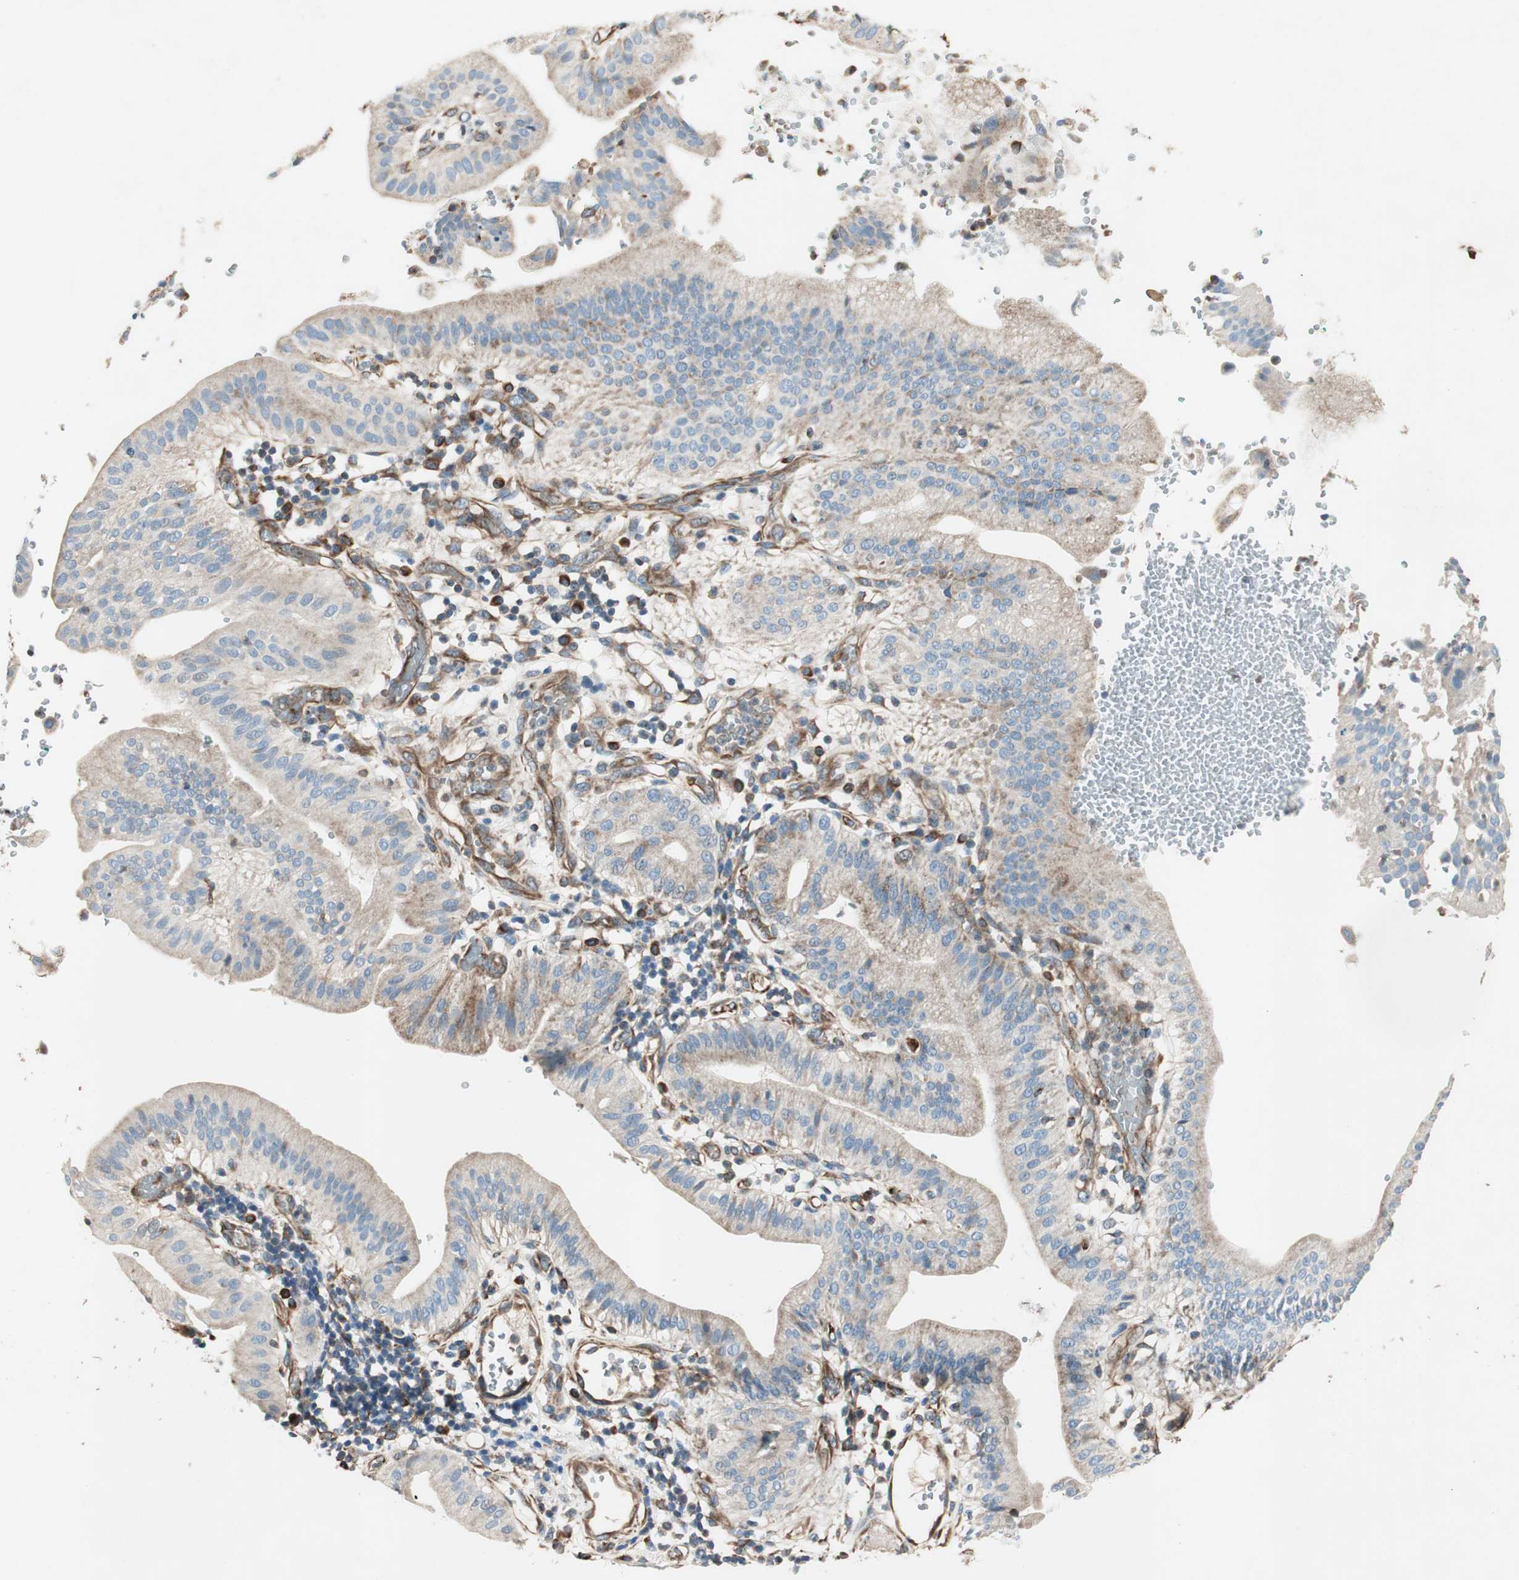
{"staining": {"intensity": "weak", "quantity": "25%-75%", "location": "cytoplasmic/membranous"}, "tissue": "pancreatic cancer", "cell_type": "Tumor cells", "image_type": "cancer", "snomed": [{"axis": "morphology", "description": "Adenocarcinoma, NOS"}, {"axis": "morphology", "description": "Adenocarcinoma, metastatic, NOS"}, {"axis": "topography", "description": "Lymph node"}, {"axis": "topography", "description": "Pancreas"}, {"axis": "topography", "description": "Duodenum"}], "caption": "Protein expression analysis of pancreatic cancer (adenocarcinoma) exhibits weak cytoplasmic/membranous staining in about 25%-75% of tumor cells. (DAB = brown stain, brightfield microscopy at high magnification).", "gene": "SRCIN1", "patient": {"sex": "female", "age": 64}}